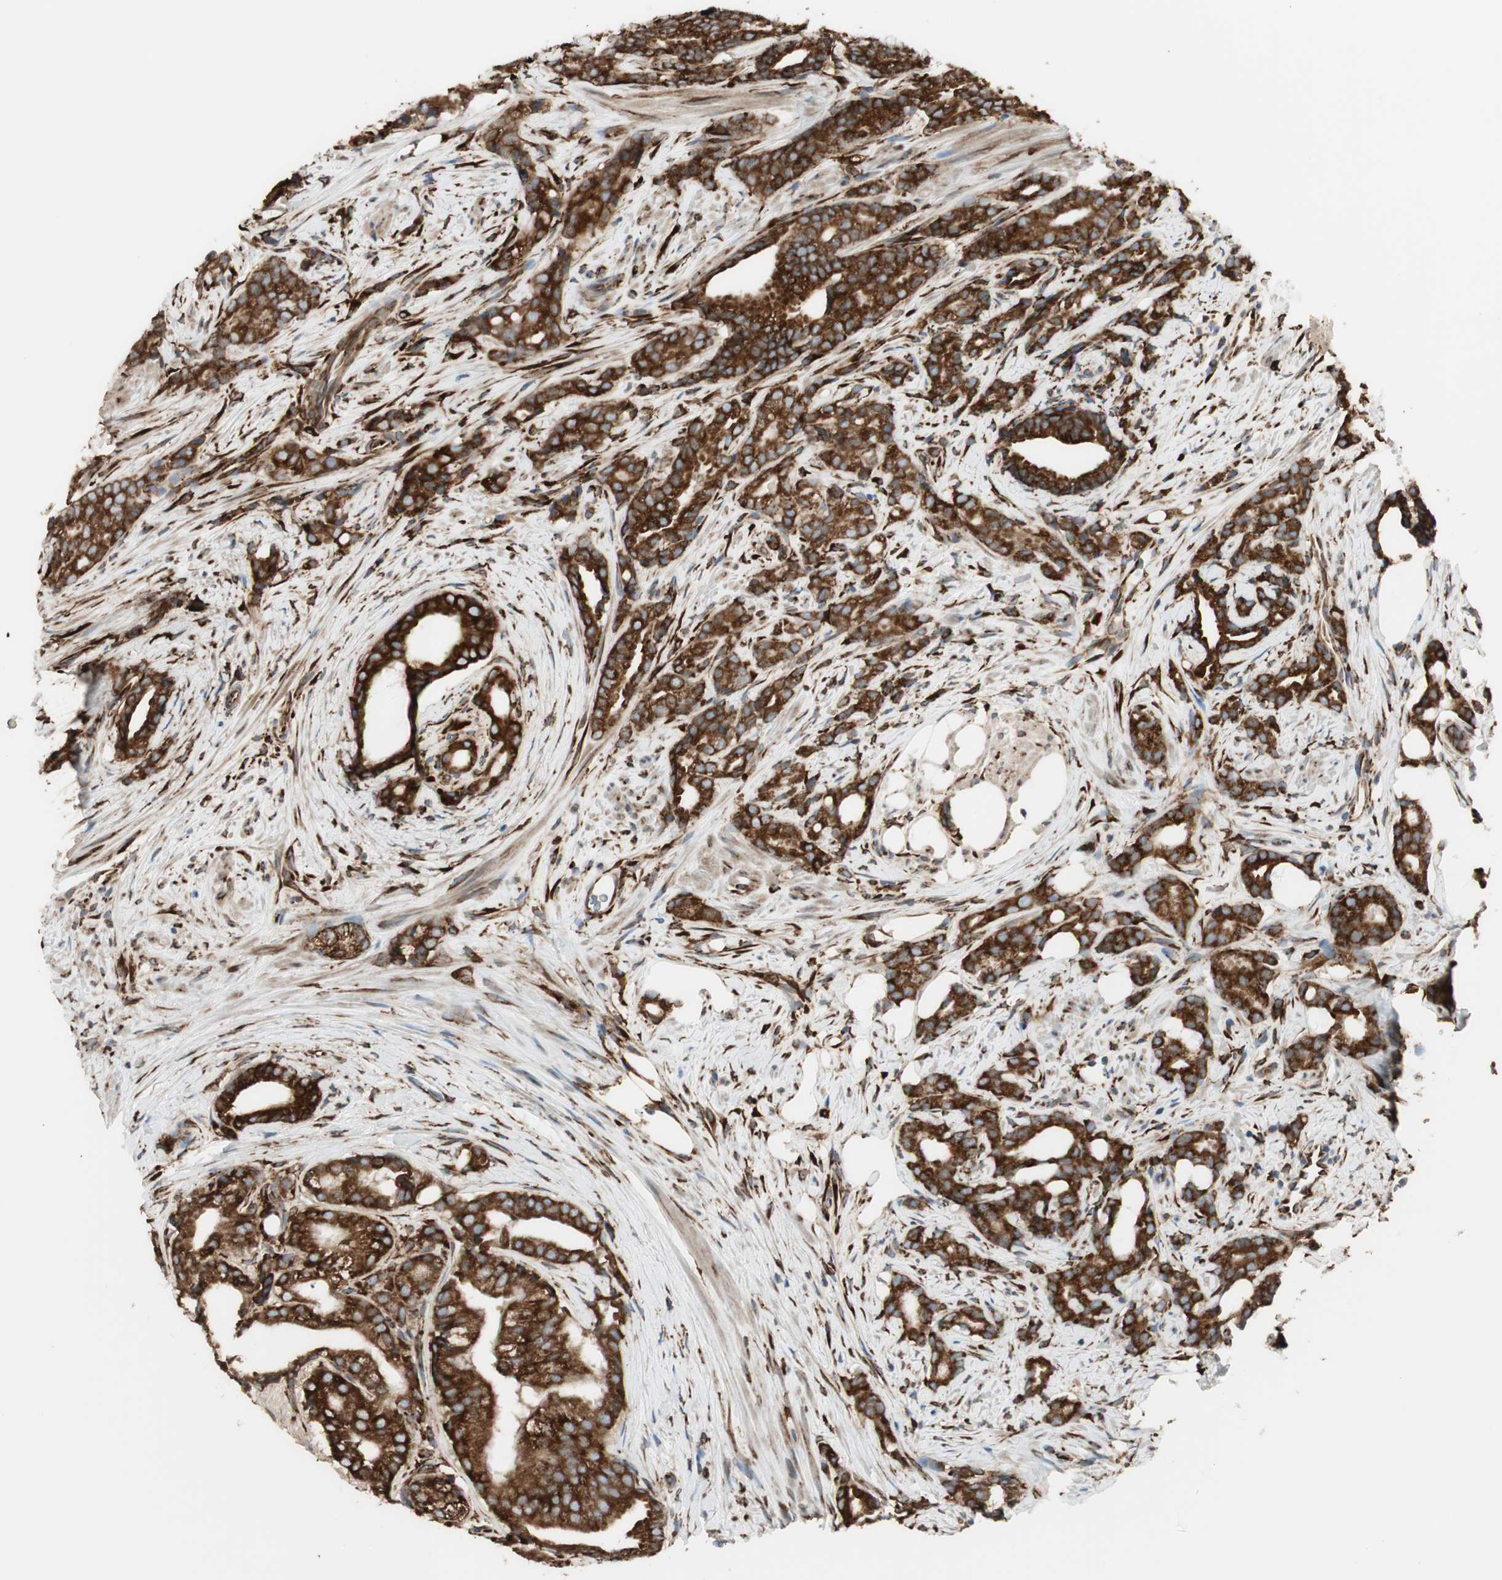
{"staining": {"intensity": "strong", "quantity": ">75%", "location": "cytoplasmic/membranous"}, "tissue": "prostate cancer", "cell_type": "Tumor cells", "image_type": "cancer", "snomed": [{"axis": "morphology", "description": "Adenocarcinoma, Low grade"}, {"axis": "topography", "description": "Prostate"}], "caption": "DAB immunohistochemical staining of prostate low-grade adenocarcinoma exhibits strong cytoplasmic/membranous protein expression in about >75% of tumor cells.", "gene": "RRBP1", "patient": {"sex": "male", "age": 58}}